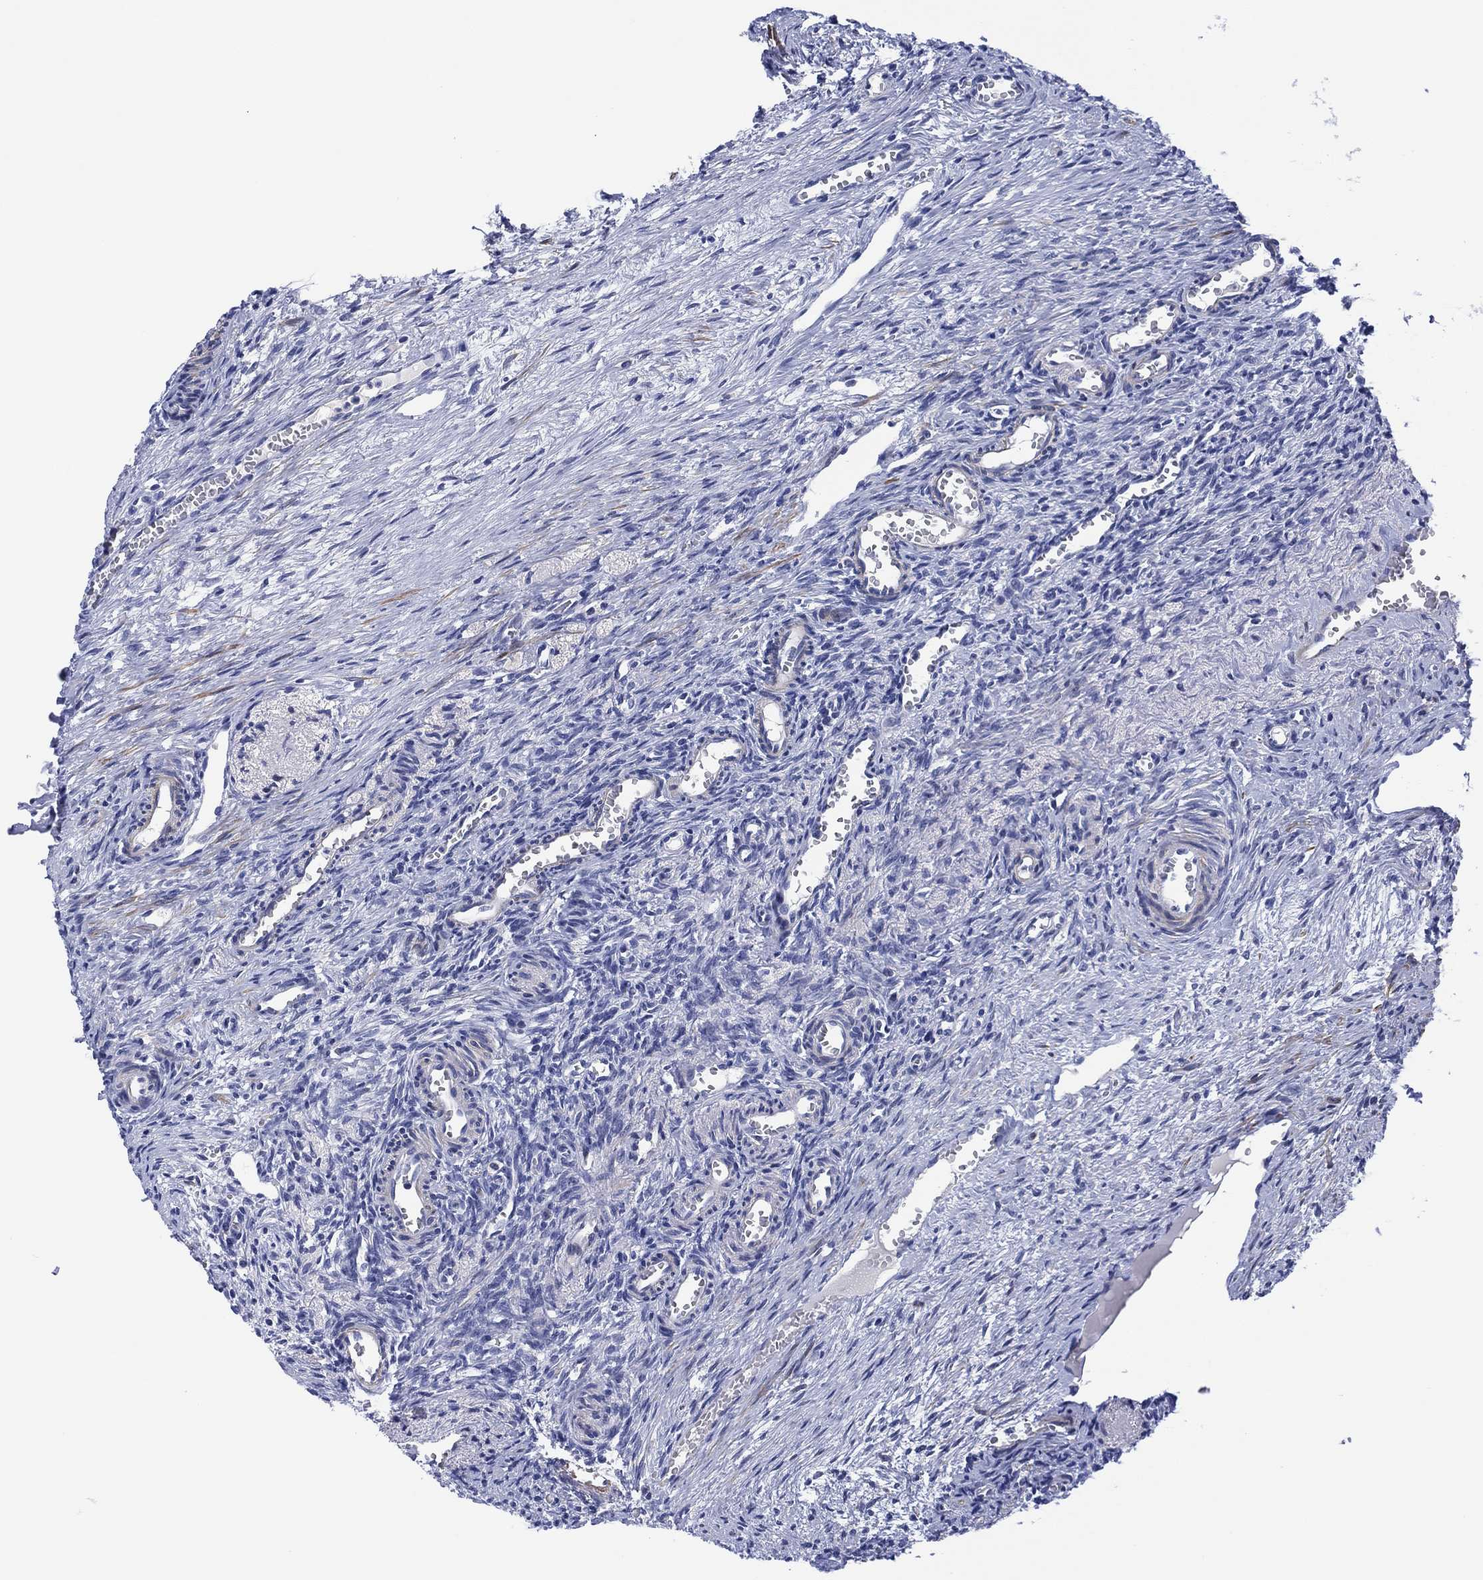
{"staining": {"intensity": "negative", "quantity": "none", "location": "none"}, "tissue": "ovary", "cell_type": "Ovarian stroma cells", "image_type": "normal", "snomed": [{"axis": "morphology", "description": "Normal tissue, NOS"}, {"axis": "topography", "description": "Ovary"}], "caption": "IHC of unremarkable human ovary demonstrates no staining in ovarian stroma cells.", "gene": "CLIP3", "patient": {"sex": "female", "age": 39}}